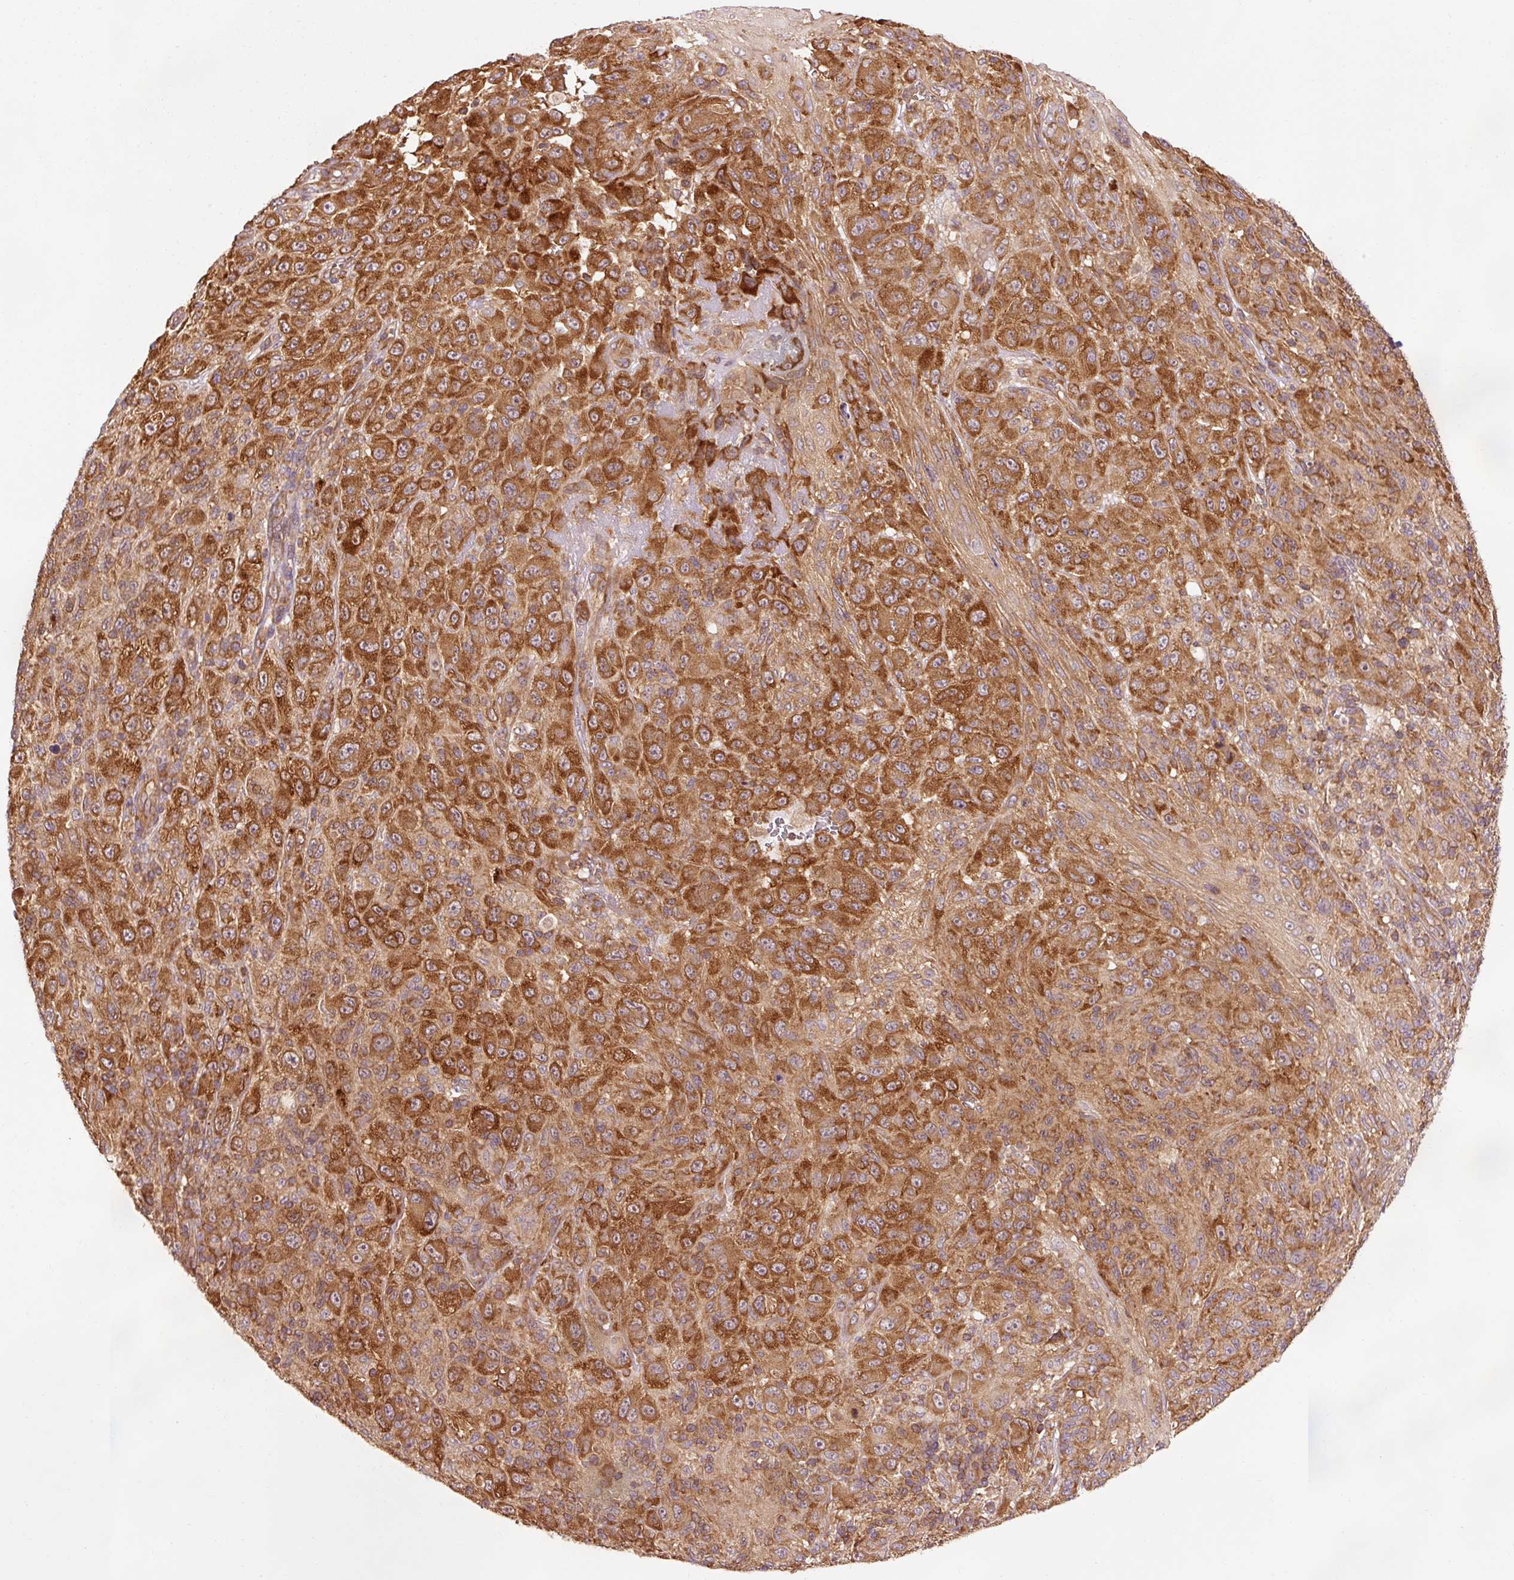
{"staining": {"intensity": "strong", "quantity": ">75%", "location": "cytoplasmic/membranous"}, "tissue": "melanoma", "cell_type": "Tumor cells", "image_type": "cancer", "snomed": [{"axis": "morphology", "description": "Malignant melanoma, NOS"}, {"axis": "topography", "description": "Skin"}], "caption": "About >75% of tumor cells in malignant melanoma show strong cytoplasmic/membranous protein positivity as visualized by brown immunohistochemical staining.", "gene": "PDAP1", "patient": {"sex": "female", "age": 91}}